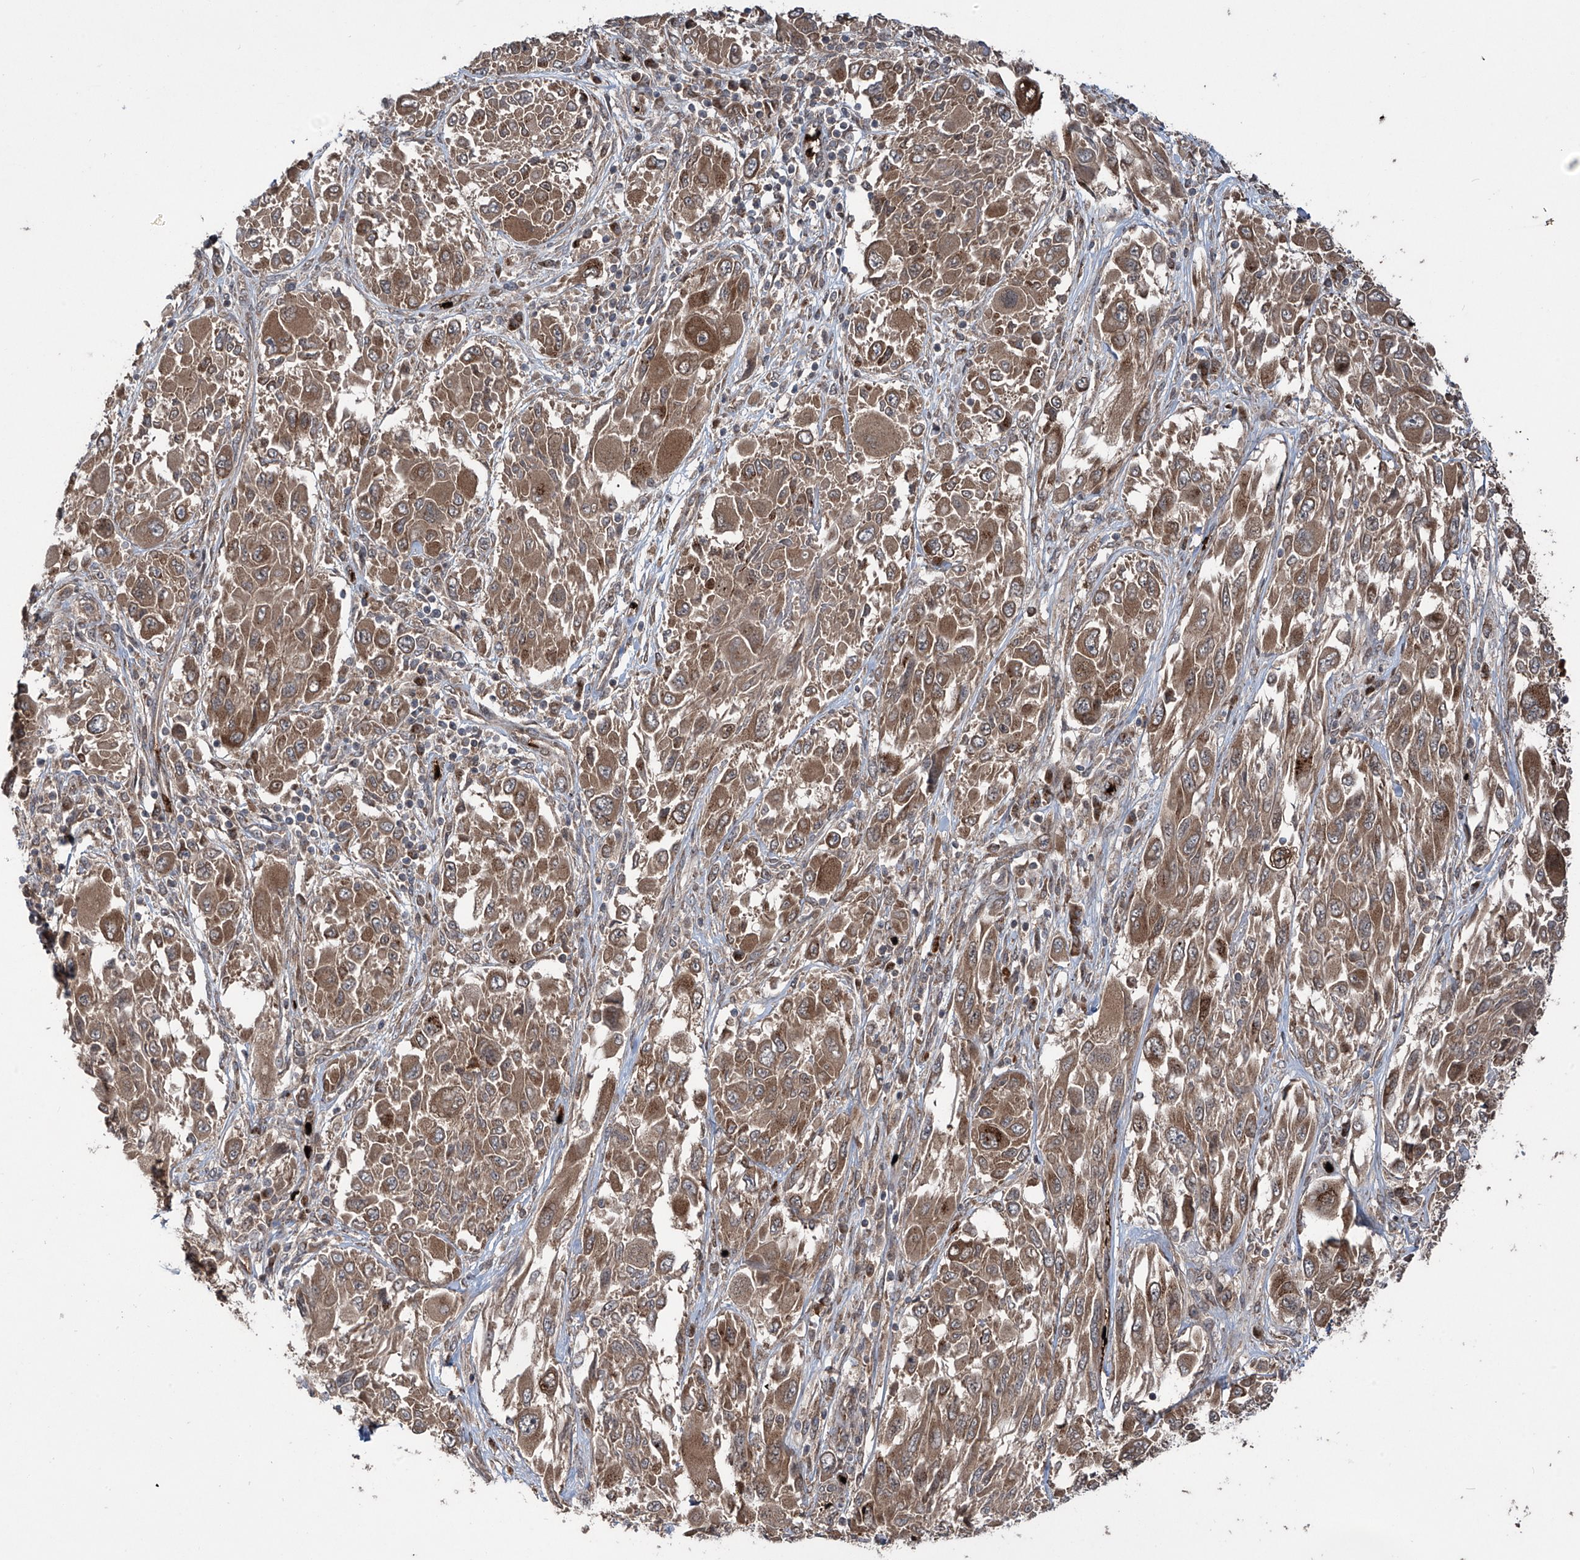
{"staining": {"intensity": "moderate", "quantity": ">75%", "location": "cytoplasmic/membranous"}, "tissue": "melanoma", "cell_type": "Tumor cells", "image_type": "cancer", "snomed": [{"axis": "morphology", "description": "Malignant melanoma, NOS"}, {"axis": "topography", "description": "Skin"}], "caption": "A high-resolution photomicrograph shows IHC staining of malignant melanoma, which displays moderate cytoplasmic/membranous staining in about >75% of tumor cells.", "gene": "ZDHHC9", "patient": {"sex": "female", "age": 91}}